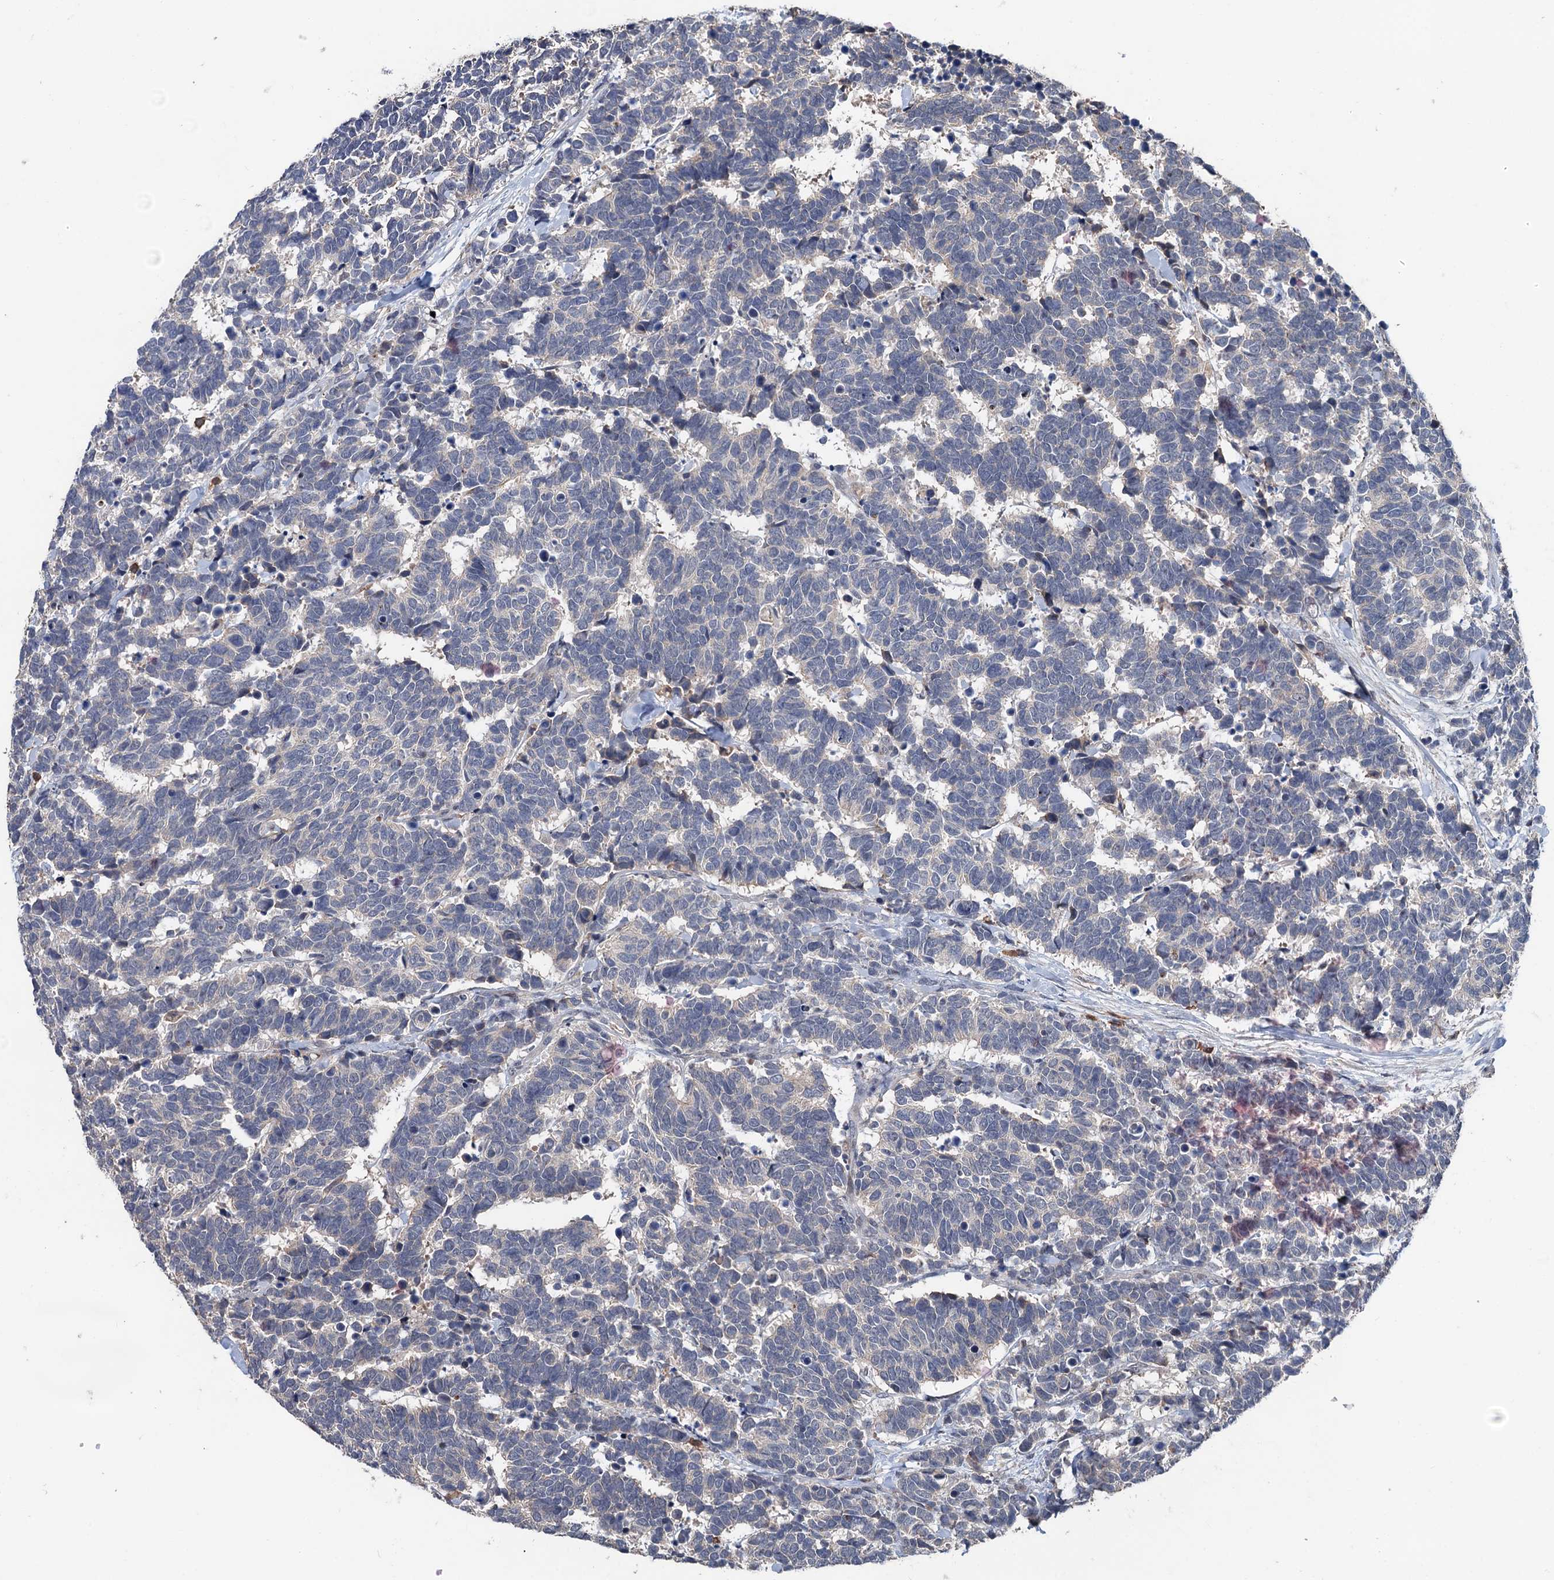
{"staining": {"intensity": "weak", "quantity": "<25%", "location": "cytoplasmic/membranous"}, "tissue": "carcinoid", "cell_type": "Tumor cells", "image_type": "cancer", "snomed": [{"axis": "morphology", "description": "Carcinoma, NOS"}, {"axis": "morphology", "description": "Carcinoid, malignant, NOS"}, {"axis": "topography", "description": "Urinary bladder"}], "caption": "DAB (3,3'-diaminobenzidine) immunohistochemical staining of carcinoma demonstrates no significant staining in tumor cells.", "gene": "ZNF438", "patient": {"sex": "male", "age": 57}}